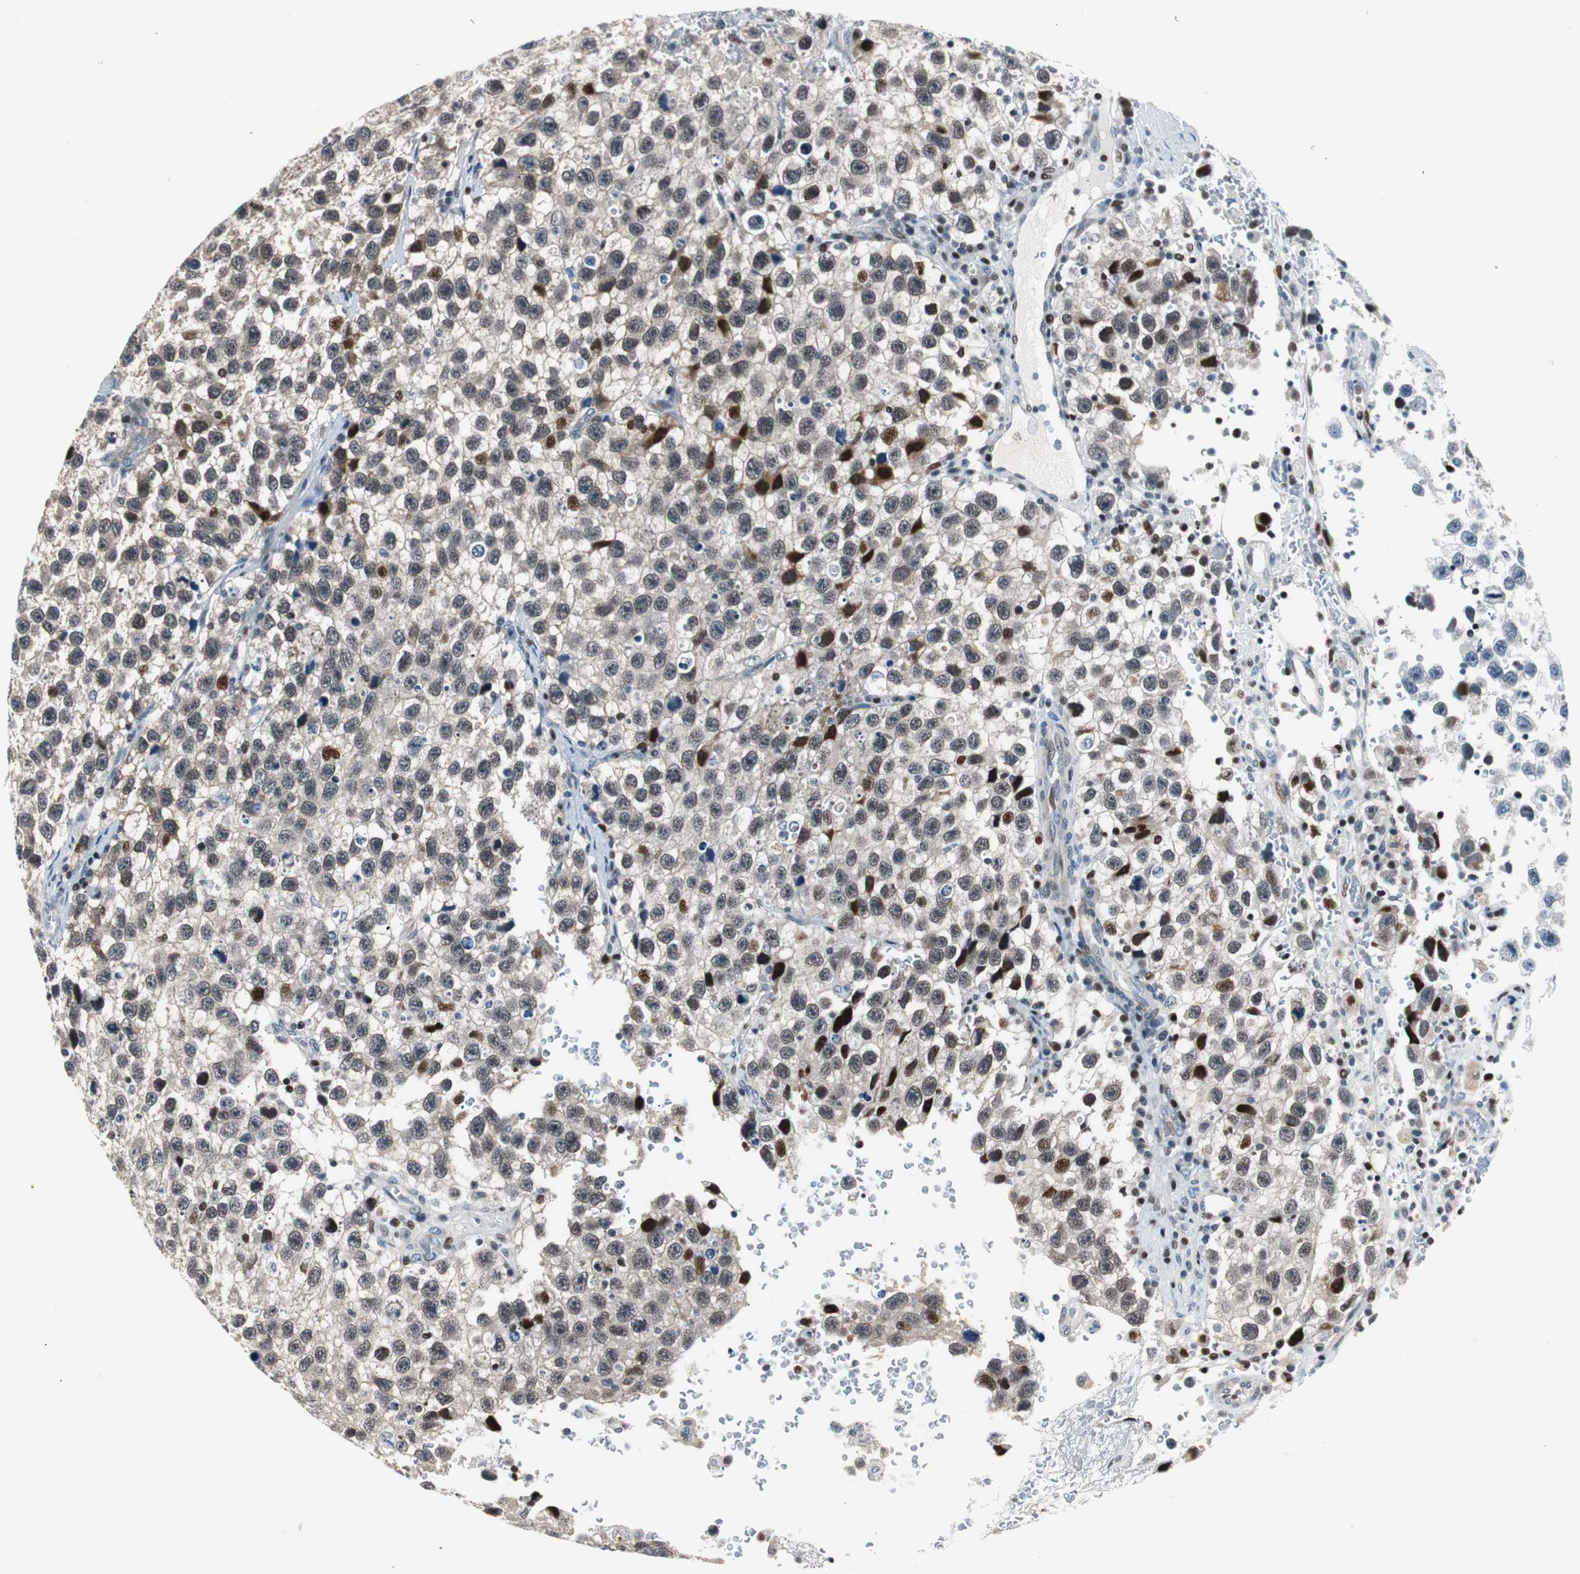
{"staining": {"intensity": "strong", "quantity": "<25%", "location": "nuclear"}, "tissue": "testis cancer", "cell_type": "Tumor cells", "image_type": "cancer", "snomed": [{"axis": "morphology", "description": "Seminoma, NOS"}, {"axis": "topography", "description": "Testis"}], "caption": "There is medium levels of strong nuclear expression in tumor cells of testis cancer, as demonstrated by immunohistochemical staining (brown color).", "gene": "RAD1", "patient": {"sex": "male", "age": 33}}